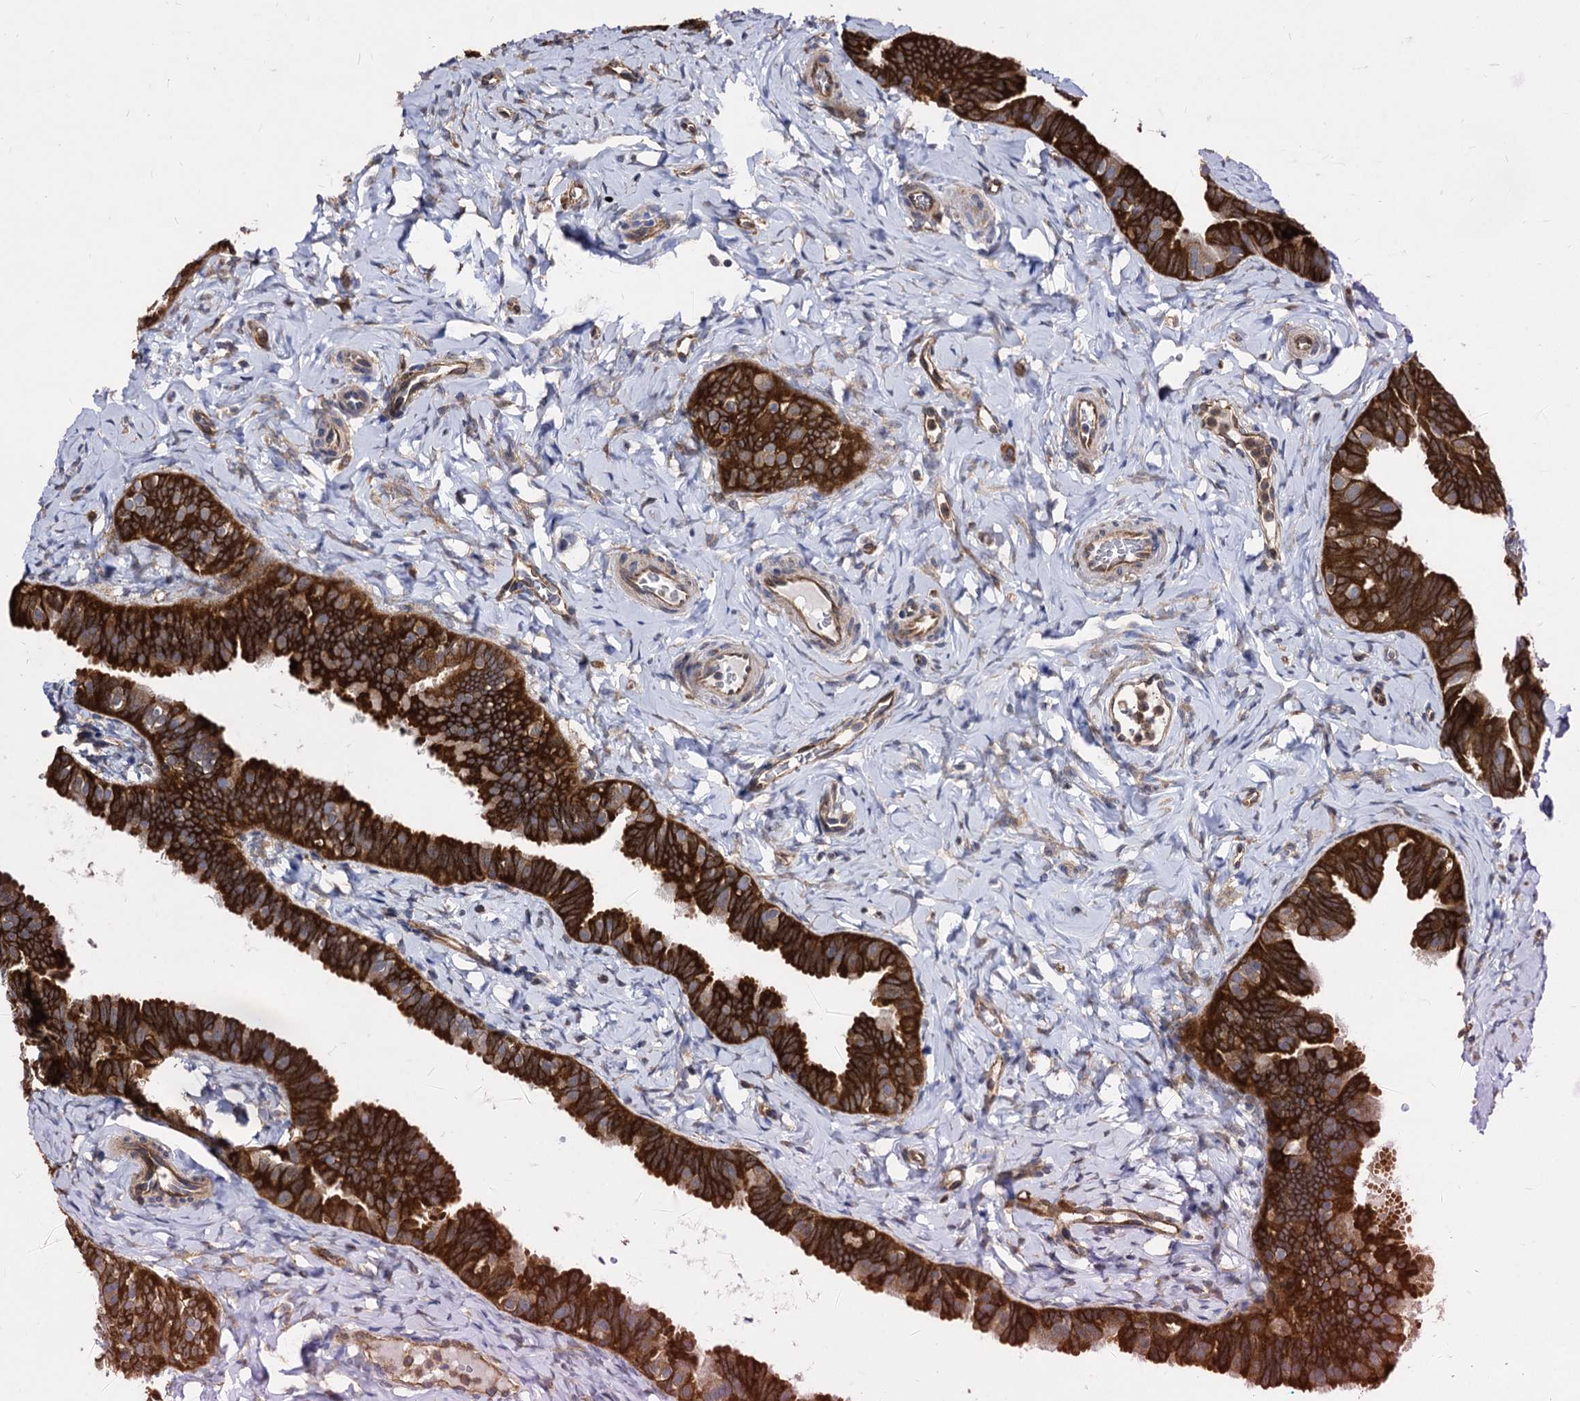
{"staining": {"intensity": "strong", "quantity": ">75%", "location": "cytoplasmic/membranous"}, "tissue": "fallopian tube", "cell_type": "Glandular cells", "image_type": "normal", "snomed": [{"axis": "morphology", "description": "Normal tissue, NOS"}, {"axis": "topography", "description": "Fallopian tube"}], "caption": "Protein staining exhibits strong cytoplasmic/membranous positivity in approximately >75% of glandular cells in normal fallopian tube.", "gene": "NME1", "patient": {"sex": "female", "age": 65}}